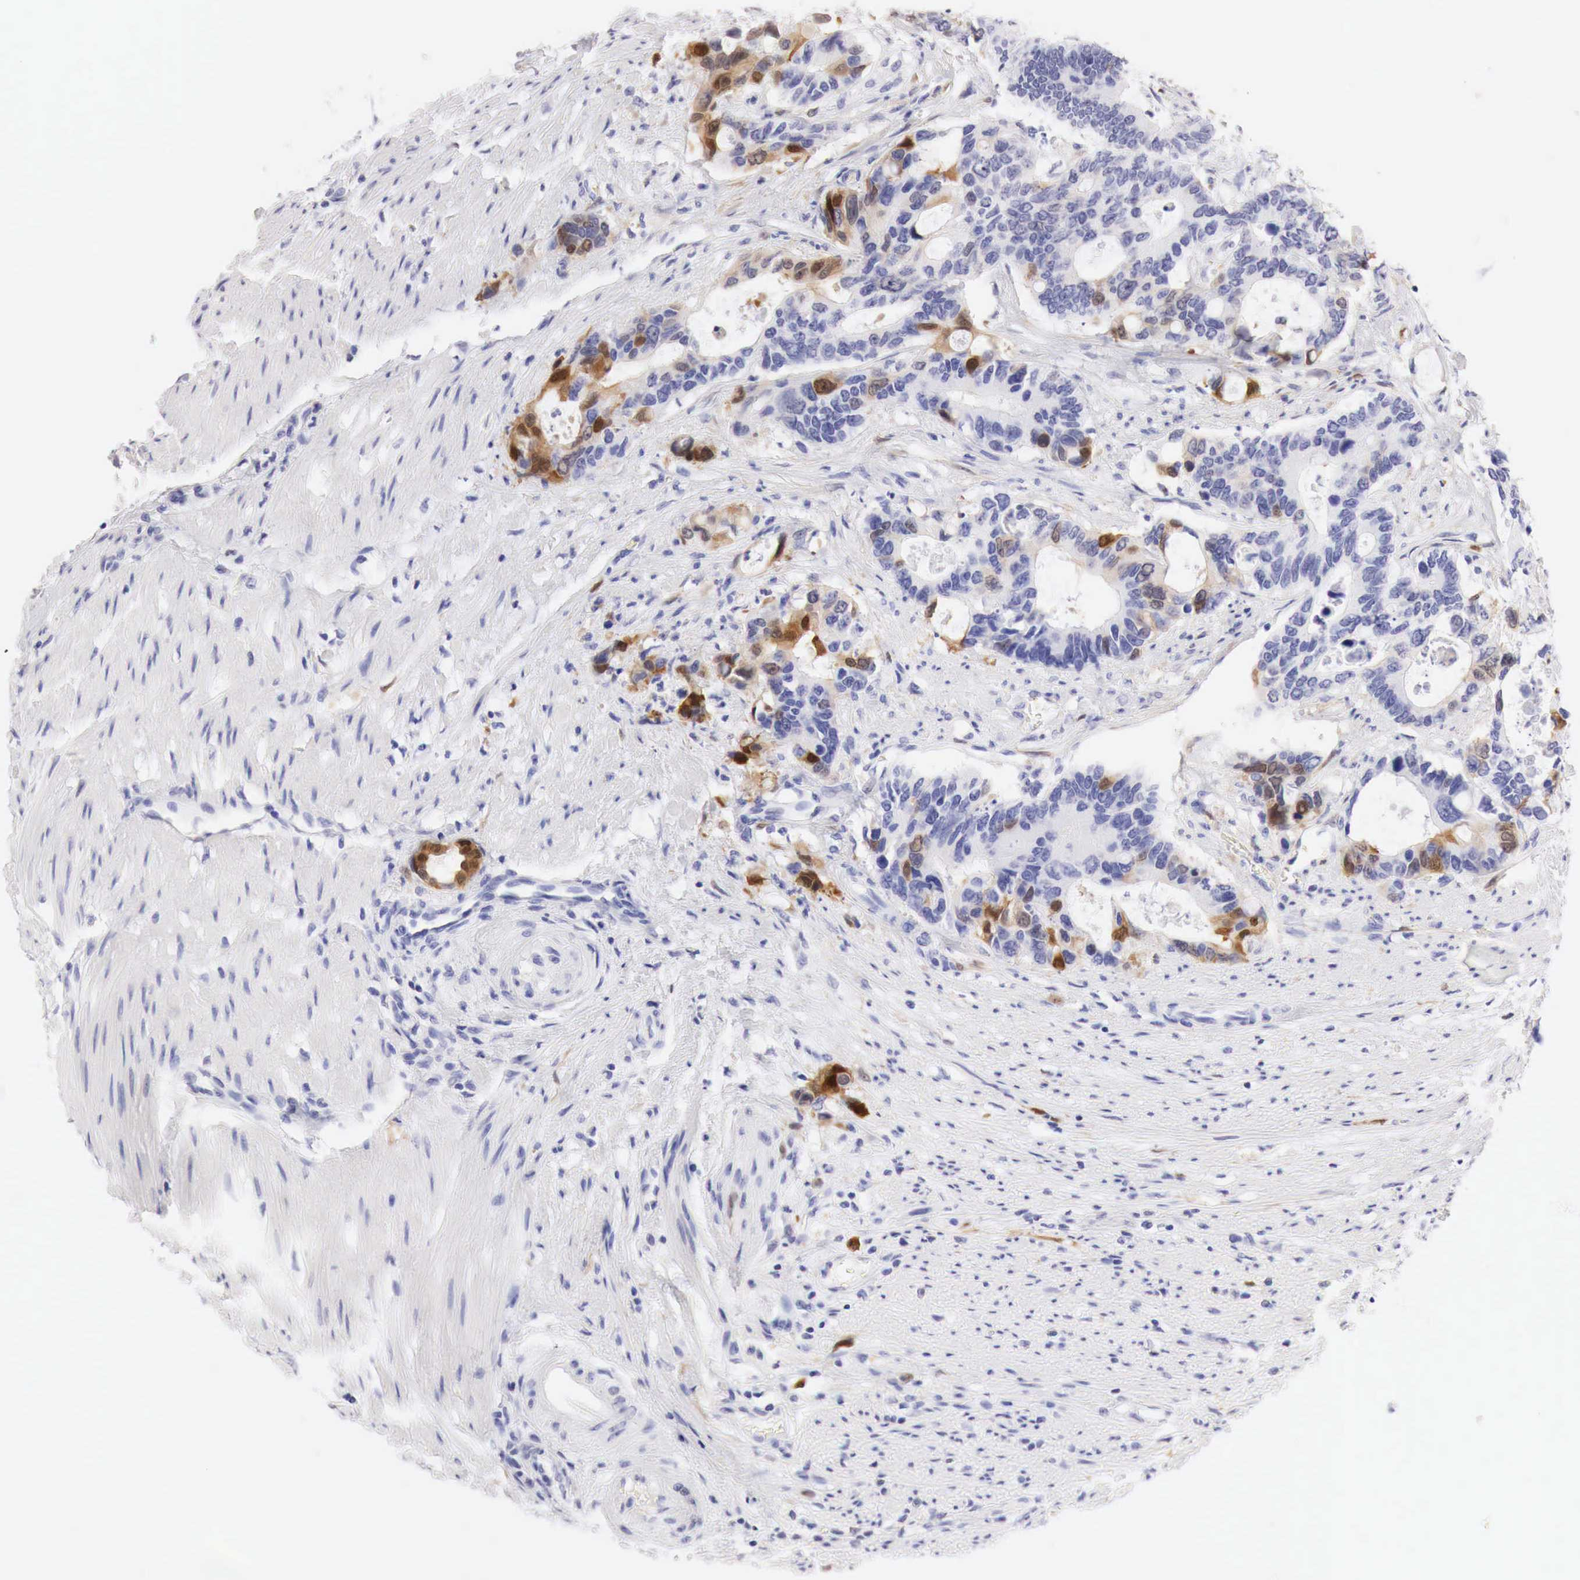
{"staining": {"intensity": "strong", "quantity": "<25%", "location": "cytoplasmic/membranous"}, "tissue": "colorectal cancer", "cell_type": "Tumor cells", "image_type": "cancer", "snomed": [{"axis": "morphology", "description": "Adenocarcinoma, NOS"}, {"axis": "topography", "description": "Colon"}], "caption": "This image exhibits immunohistochemistry (IHC) staining of human colorectal cancer, with medium strong cytoplasmic/membranous positivity in about <25% of tumor cells.", "gene": "CDKN2A", "patient": {"sex": "male", "age": 49}}